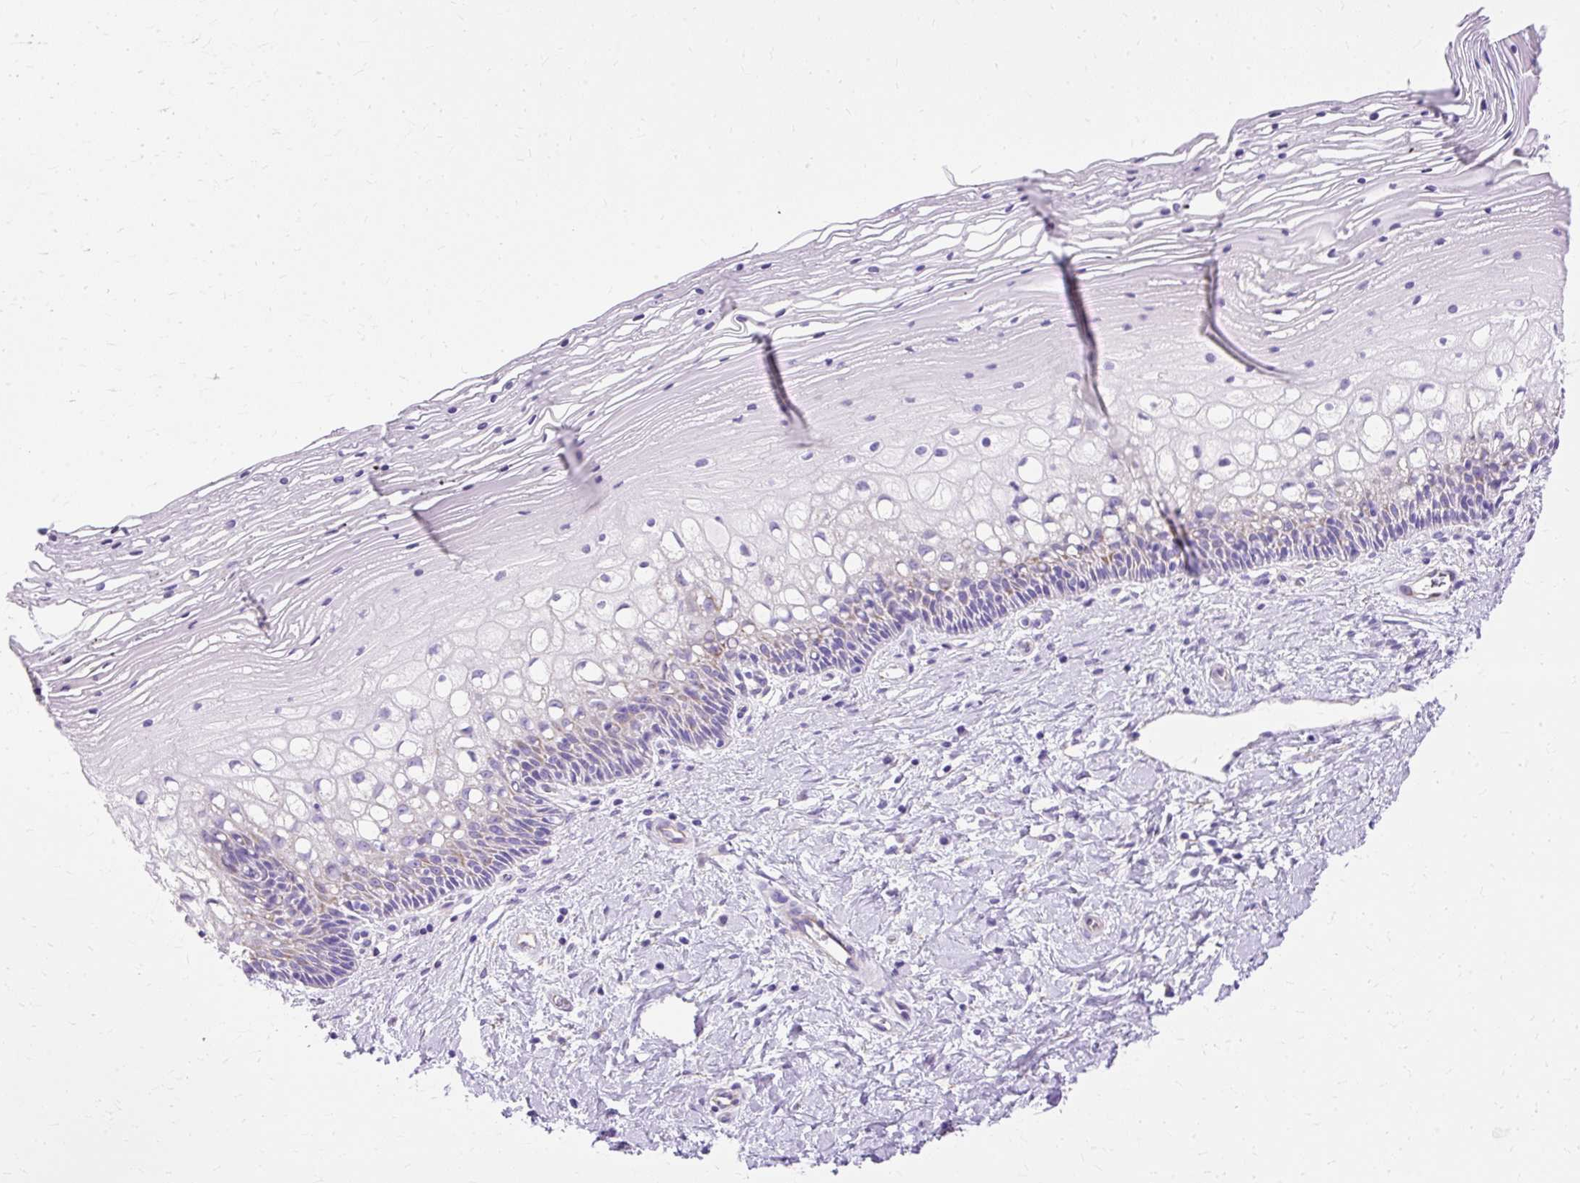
{"staining": {"intensity": "moderate", "quantity": "<25%", "location": "cytoplasmic/membranous"}, "tissue": "cervix", "cell_type": "Glandular cells", "image_type": "normal", "snomed": [{"axis": "morphology", "description": "Normal tissue, NOS"}, {"axis": "topography", "description": "Cervix"}], "caption": "This is a micrograph of IHC staining of unremarkable cervix, which shows moderate staining in the cytoplasmic/membranous of glandular cells.", "gene": "MYO6", "patient": {"sex": "female", "age": 36}}